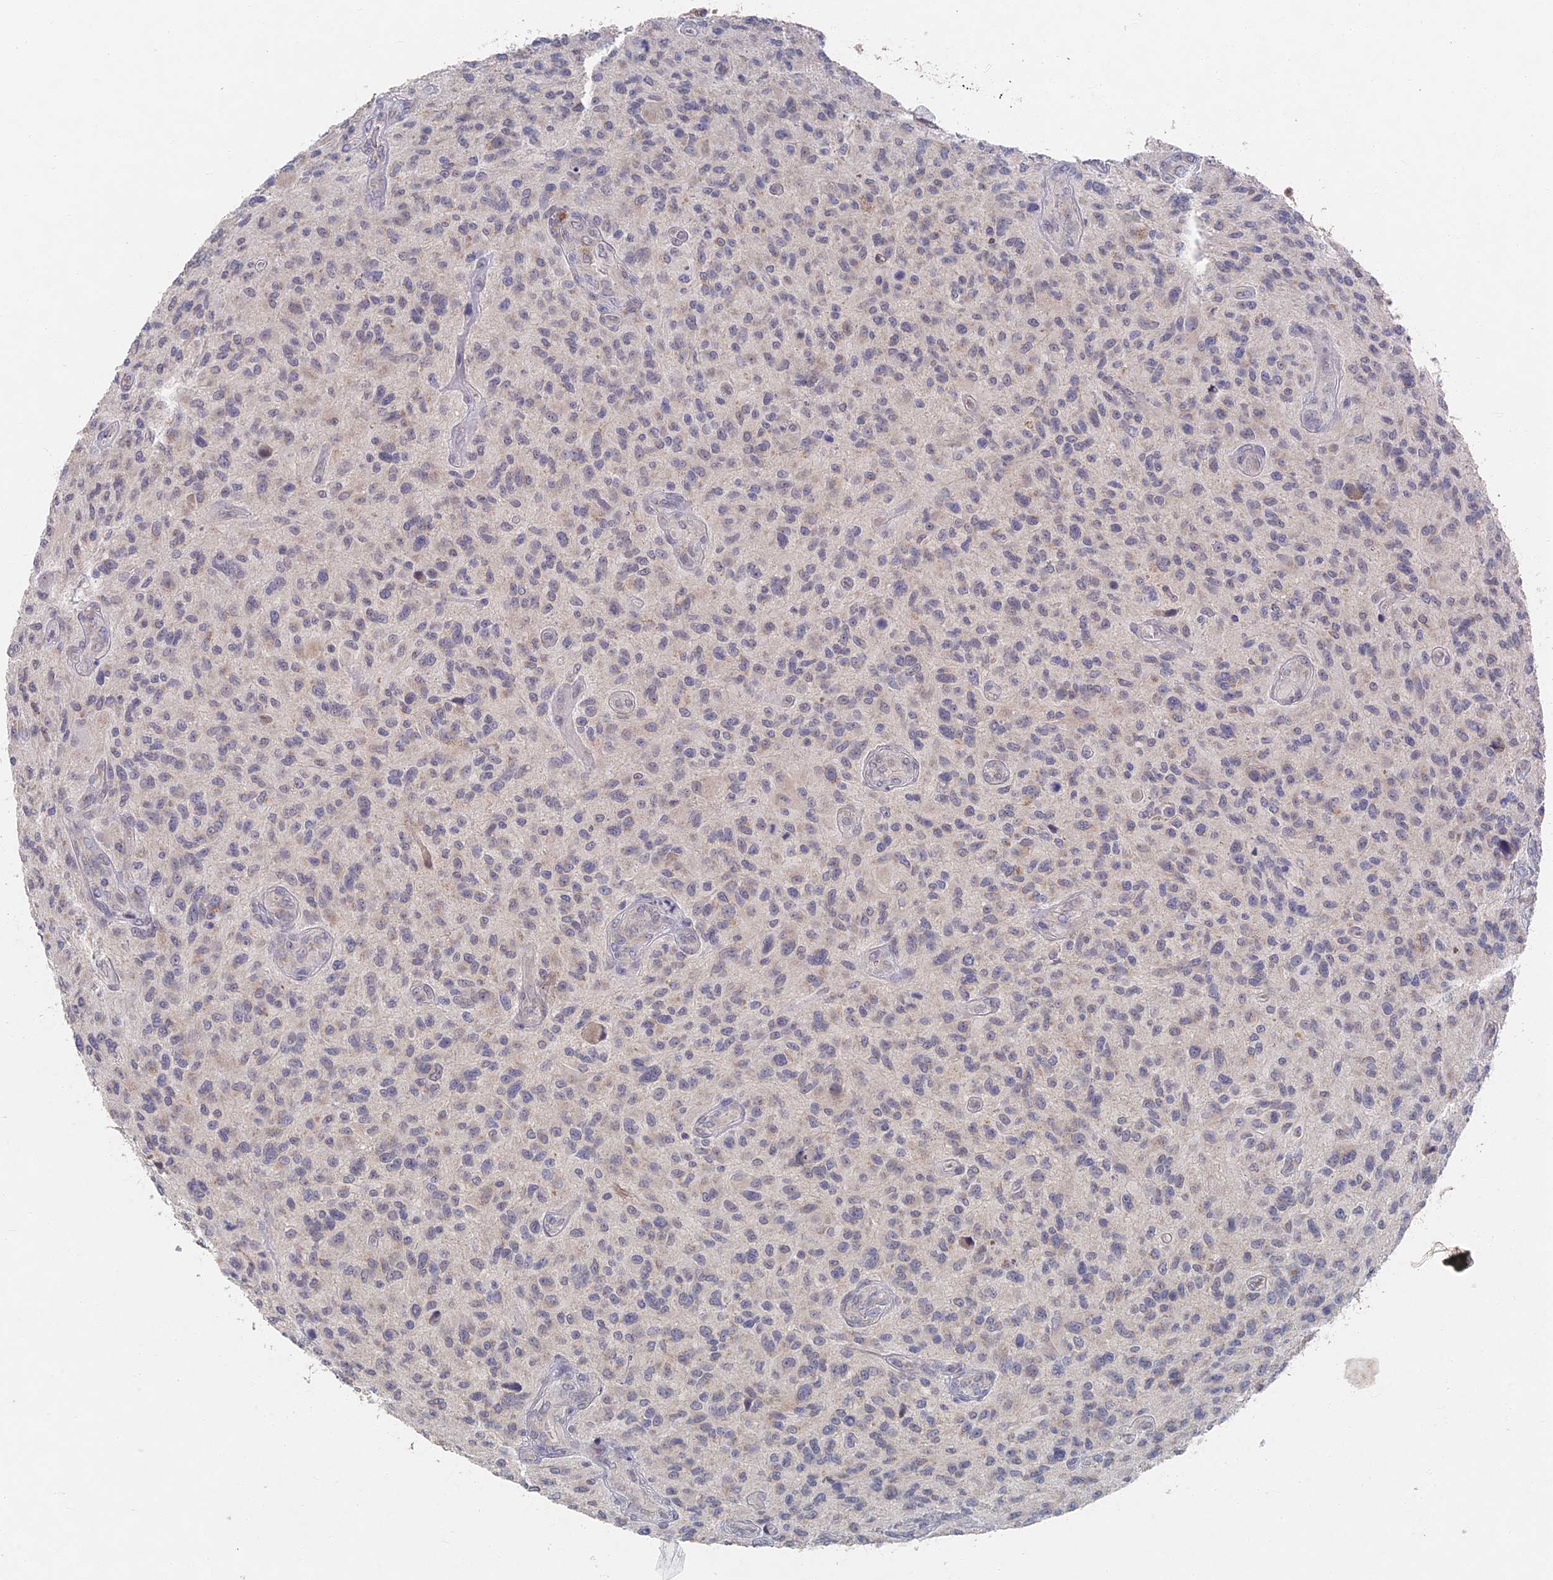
{"staining": {"intensity": "negative", "quantity": "none", "location": "none"}, "tissue": "glioma", "cell_type": "Tumor cells", "image_type": "cancer", "snomed": [{"axis": "morphology", "description": "Glioma, malignant, High grade"}, {"axis": "topography", "description": "Brain"}], "caption": "Tumor cells are negative for protein expression in human glioma. Brightfield microscopy of IHC stained with DAB (brown) and hematoxylin (blue), captured at high magnification.", "gene": "GNA15", "patient": {"sex": "male", "age": 47}}